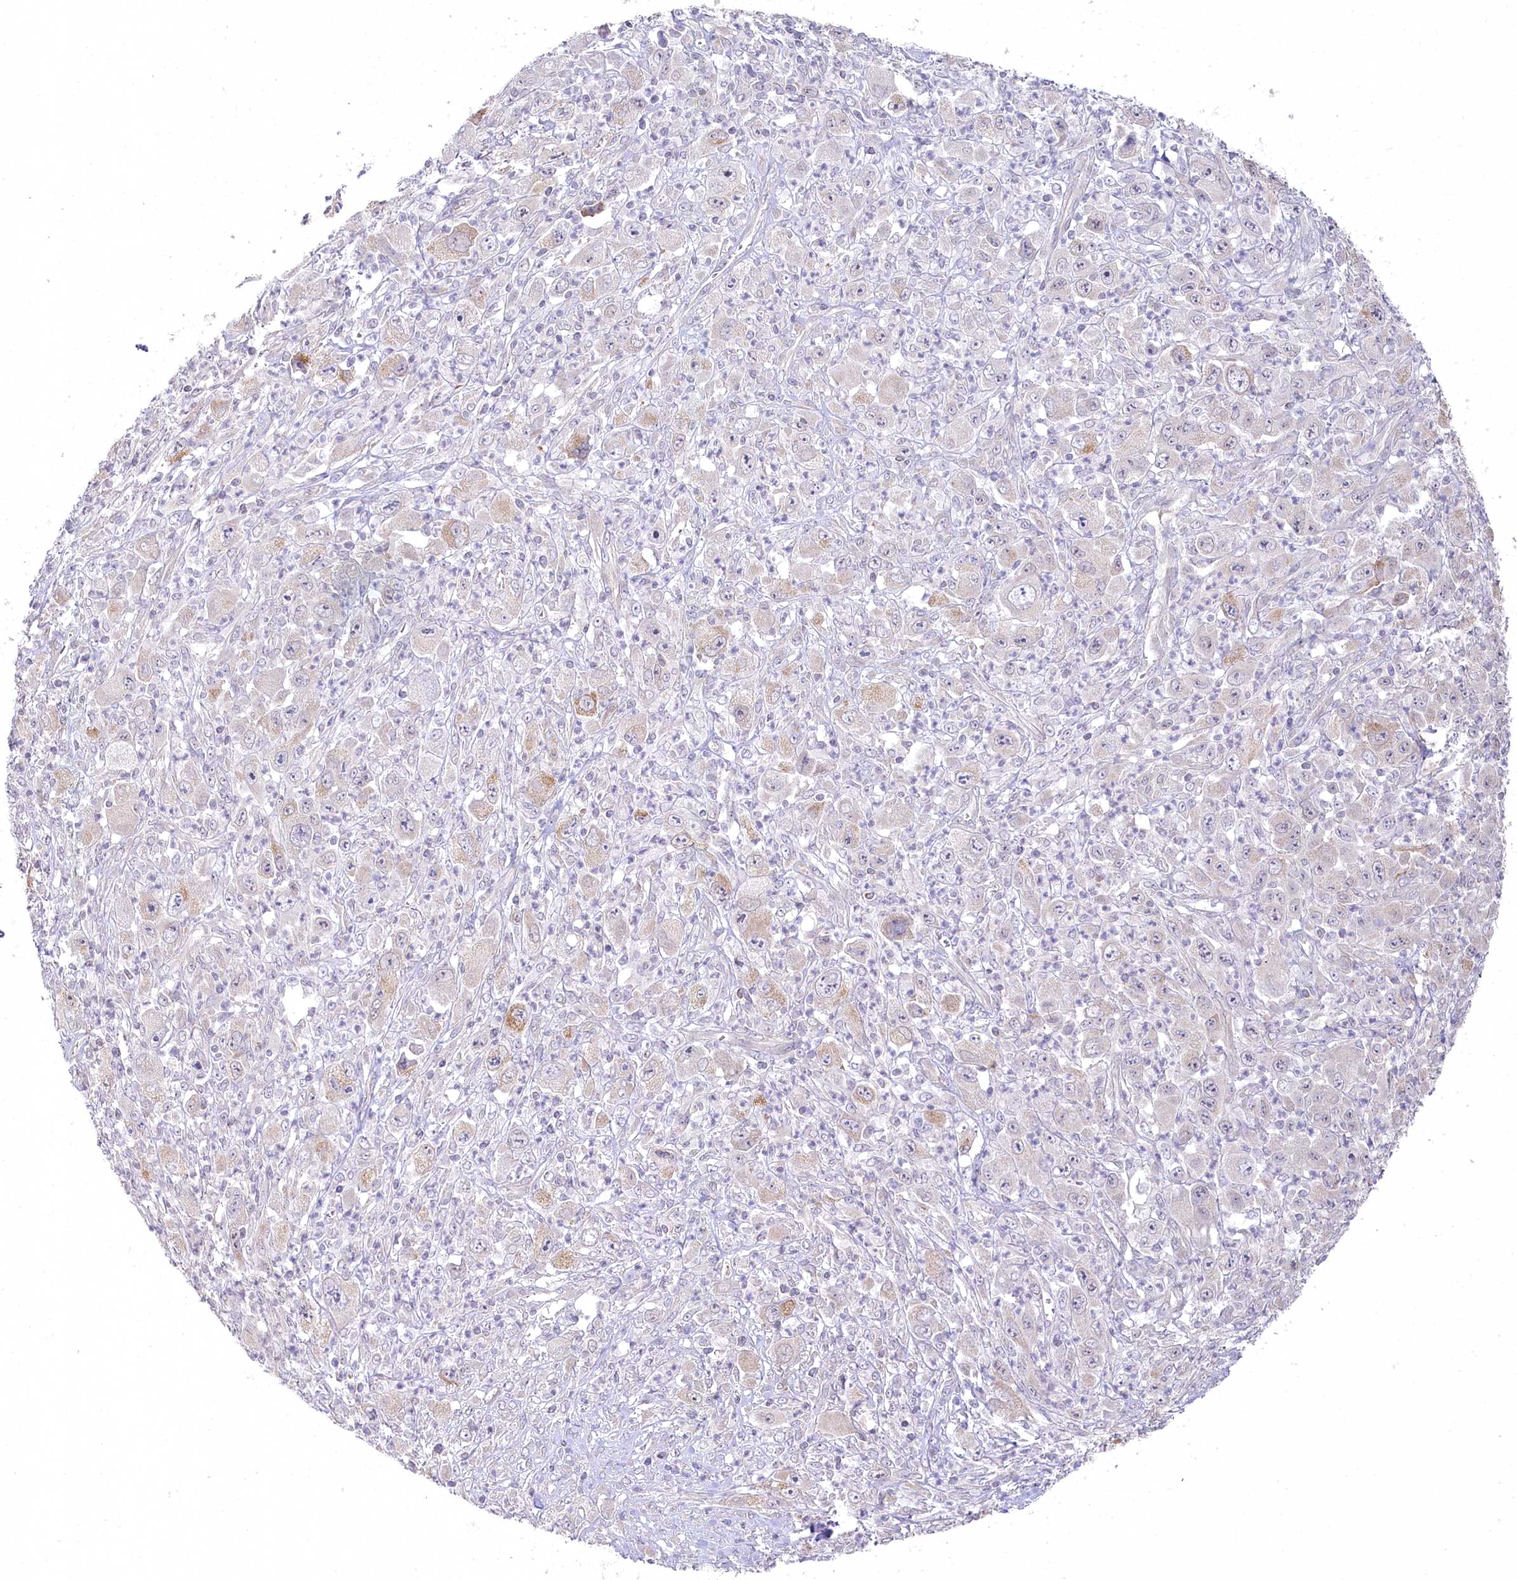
{"staining": {"intensity": "weak", "quantity": "25%-75%", "location": "cytoplasmic/membranous"}, "tissue": "melanoma", "cell_type": "Tumor cells", "image_type": "cancer", "snomed": [{"axis": "morphology", "description": "Malignant melanoma, Metastatic site"}, {"axis": "topography", "description": "Skin"}], "caption": "Protein staining demonstrates weak cytoplasmic/membranous staining in about 25%-75% of tumor cells in melanoma. Immunohistochemistry (ihc) stains the protein of interest in brown and the nuclei are stained blue.", "gene": "AAMDC", "patient": {"sex": "female", "age": 56}}